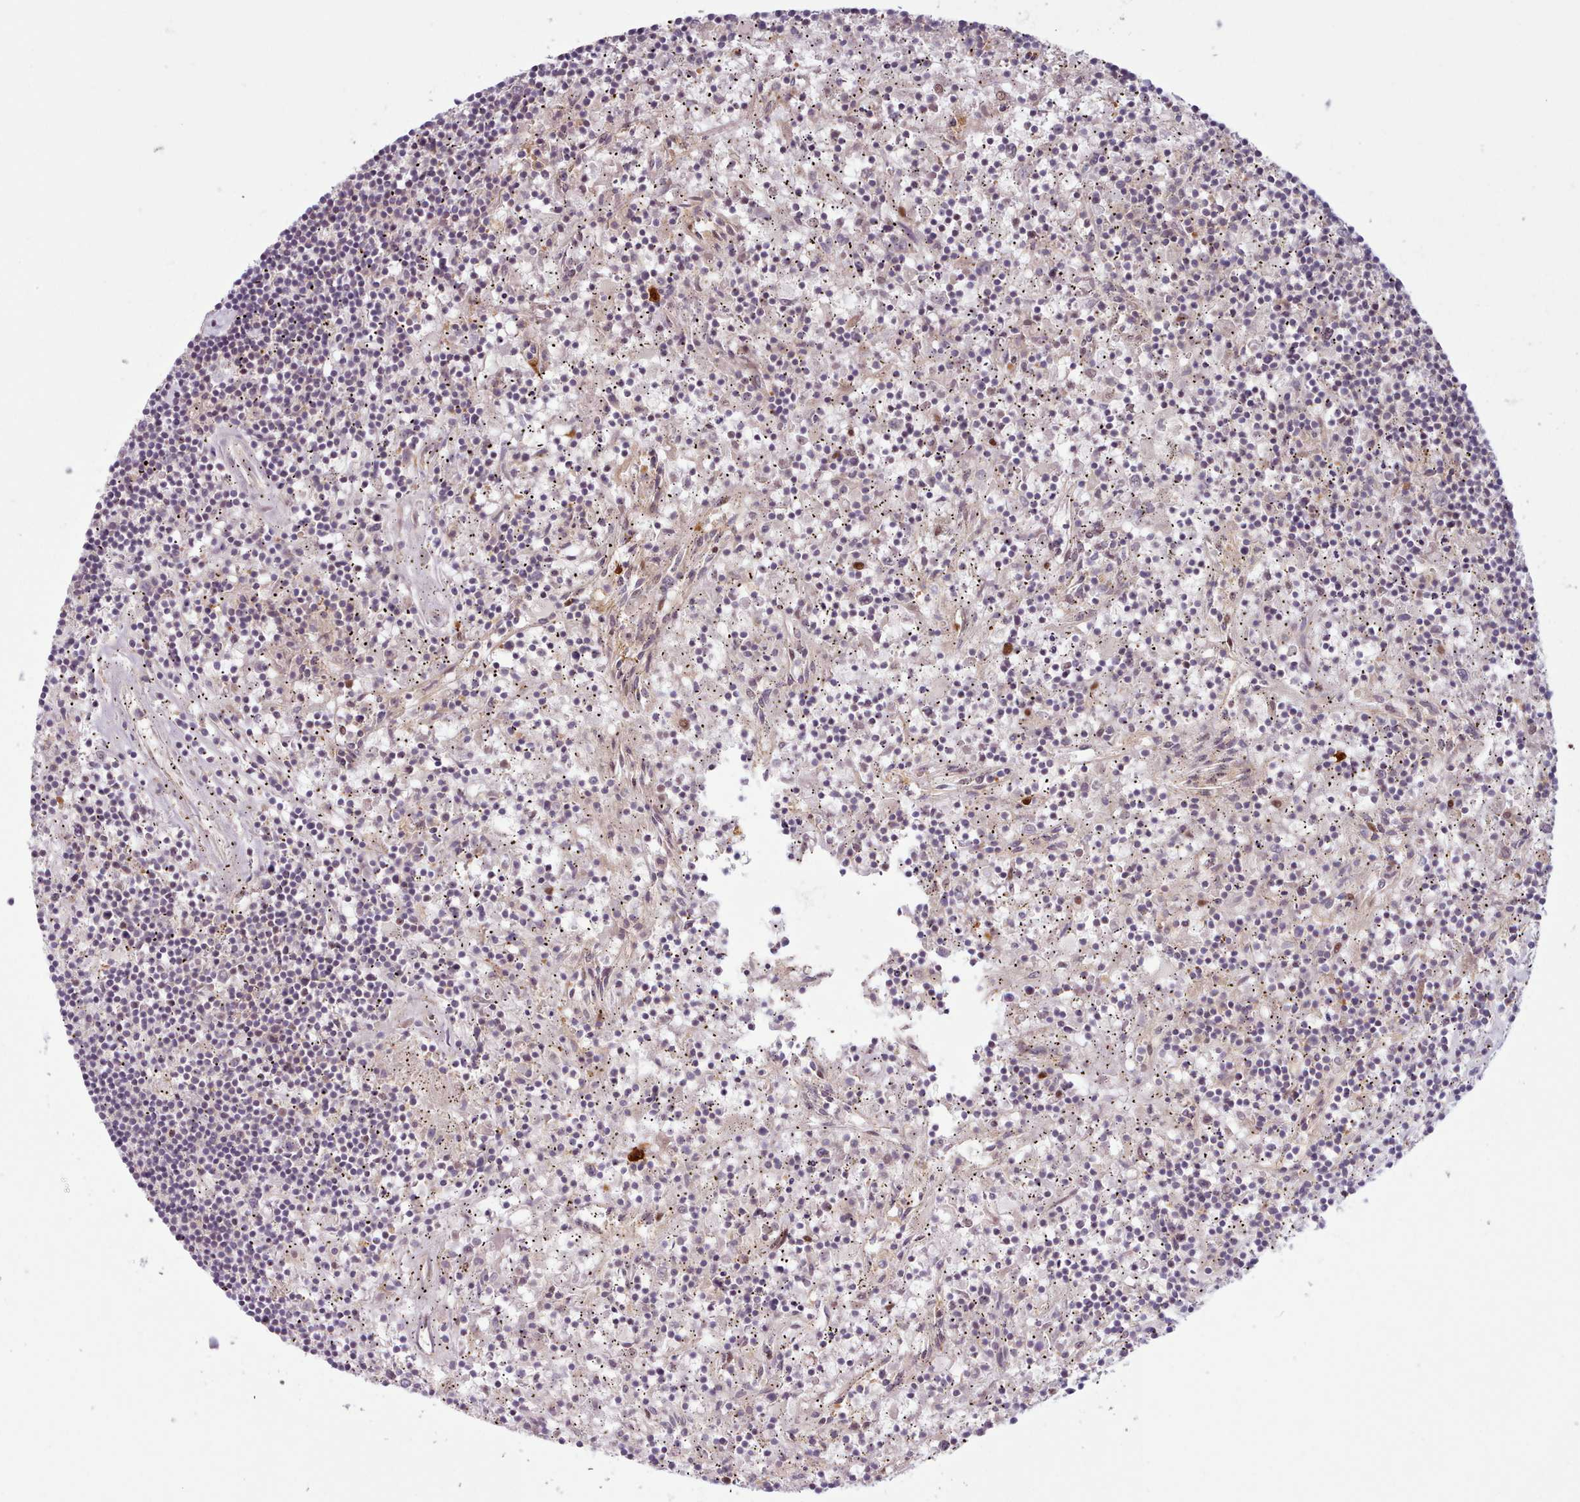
{"staining": {"intensity": "negative", "quantity": "none", "location": "none"}, "tissue": "lymphoma", "cell_type": "Tumor cells", "image_type": "cancer", "snomed": [{"axis": "morphology", "description": "Malignant lymphoma, non-Hodgkin's type, Low grade"}, {"axis": "topography", "description": "Spleen"}], "caption": "Photomicrograph shows no protein staining in tumor cells of low-grade malignant lymphoma, non-Hodgkin's type tissue.", "gene": "KBTBD7", "patient": {"sex": "male", "age": 76}}